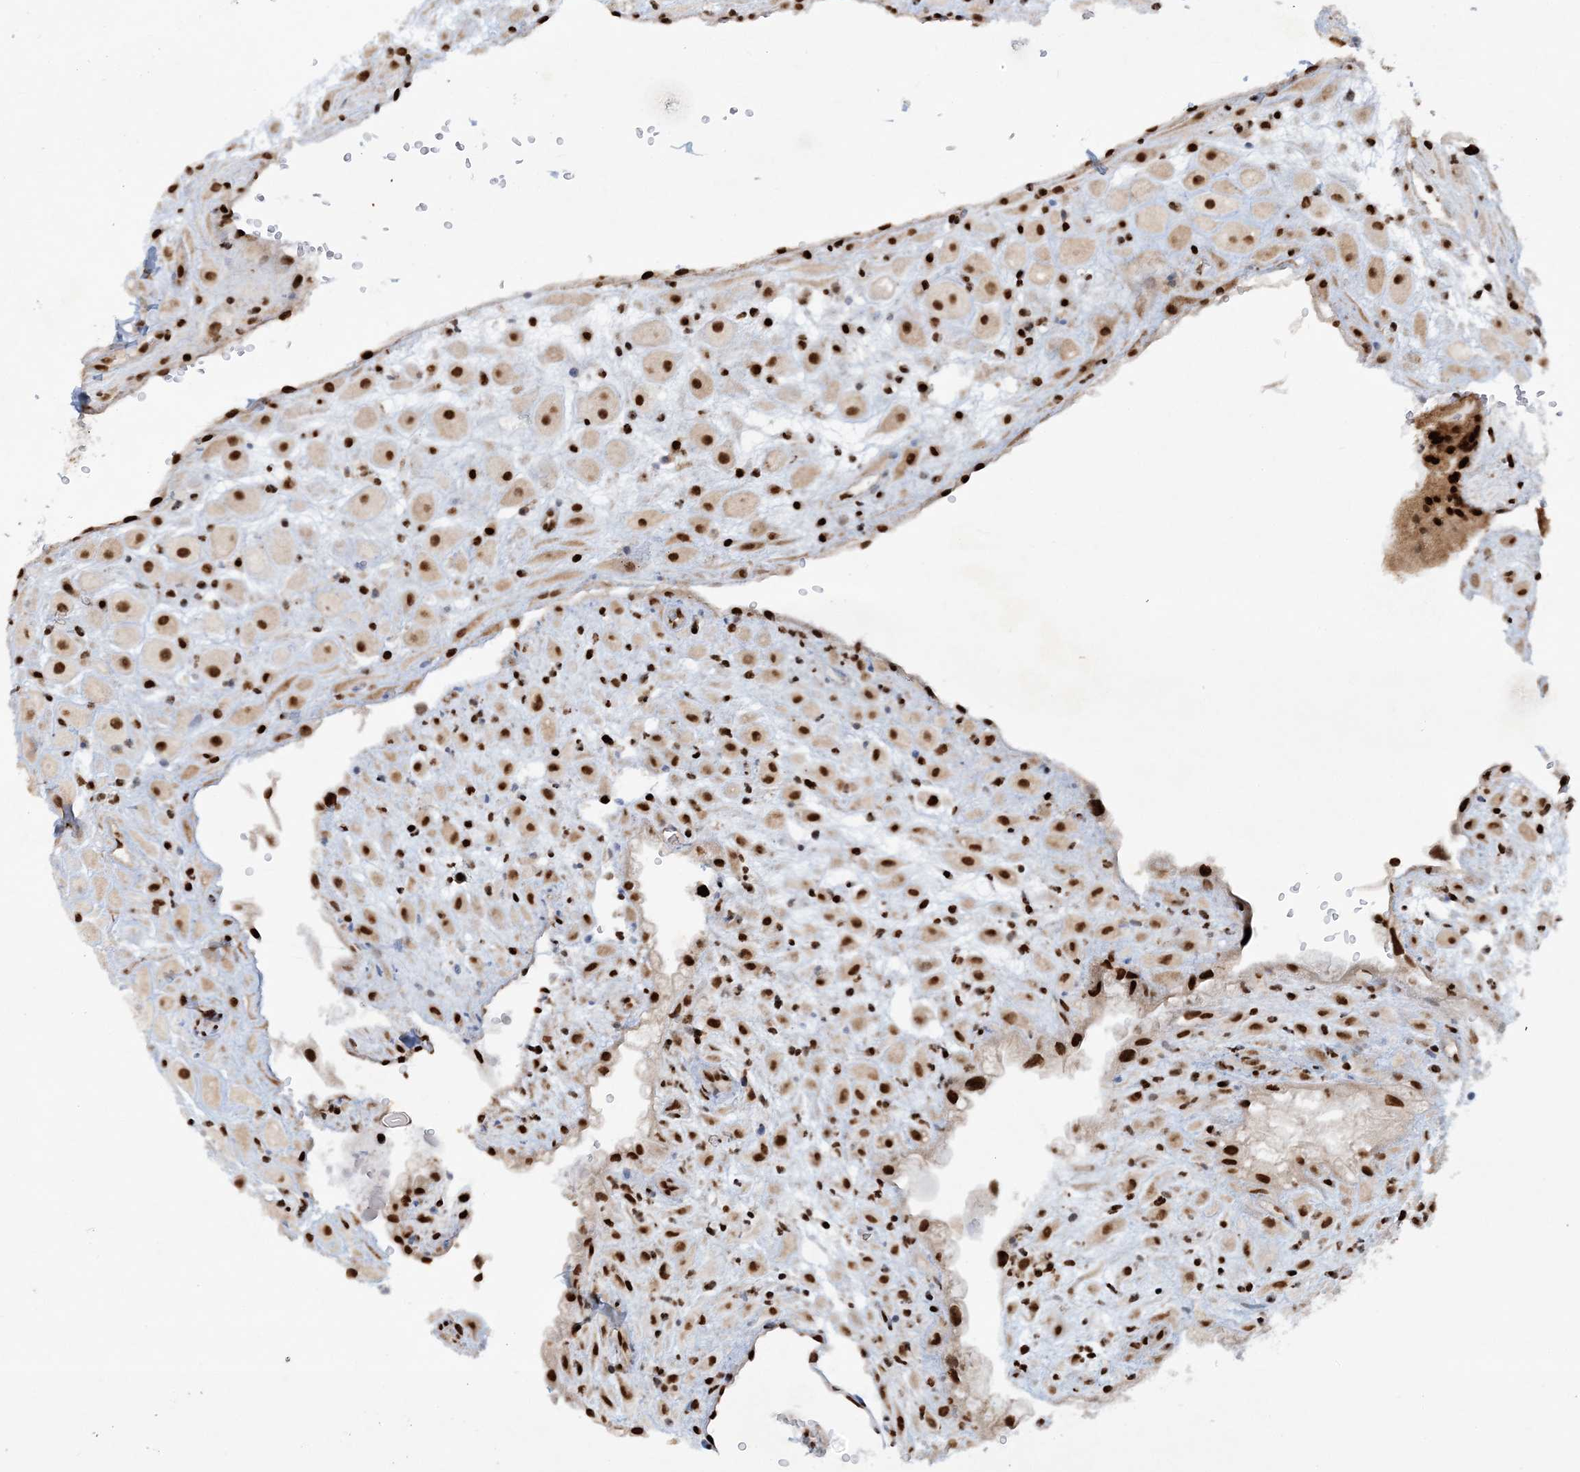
{"staining": {"intensity": "strong", "quantity": ">75%", "location": "nuclear"}, "tissue": "placenta", "cell_type": "Decidual cells", "image_type": "normal", "snomed": [{"axis": "morphology", "description": "Normal tissue, NOS"}, {"axis": "topography", "description": "Placenta"}], "caption": "Protein analysis of normal placenta displays strong nuclear positivity in approximately >75% of decidual cells. (DAB (3,3'-diaminobenzidine) IHC with brightfield microscopy, high magnification).", "gene": "DELE1", "patient": {"sex": "female", "age": 35}}